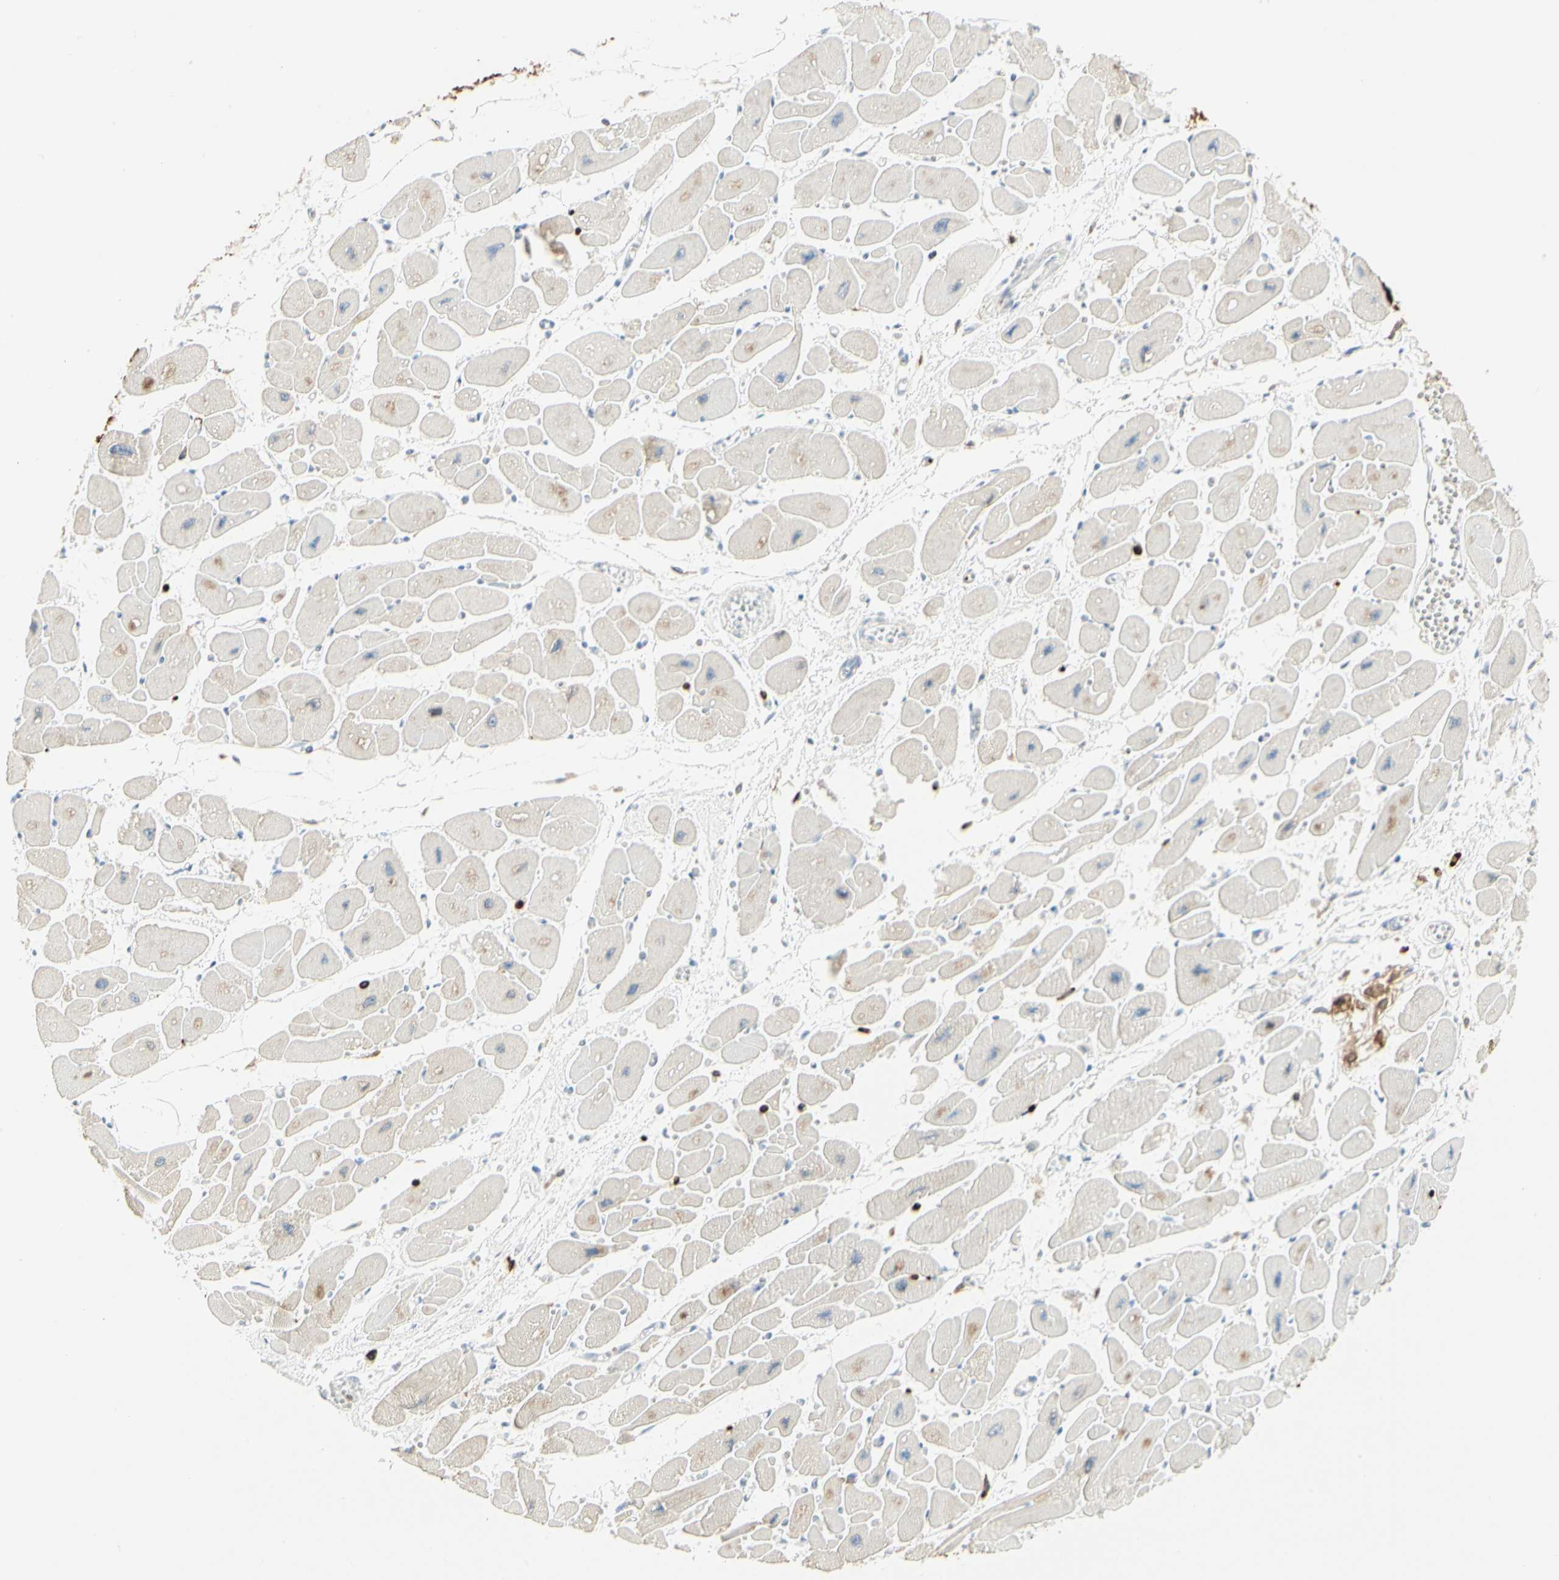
{"staining": {"intensity": "weak", "quantity": "<25%", "location": "cytoplasmic/membranous"}, "tissue": "heart muscle", "cell_type": "Cardiomyocytes", "image_type": "normal", "snomed": [{"axis": "morphology", "description": "Normal tissue, NOS"}, {"axis": "topography", "description": "Heart"}], "caption": "A histopathology image of heart muscle stained for a protein displays no brown staining in cardiomyocytes. (DAB (3,3'-diaminobenzidine) IHC visualized using brightfield microscopy, high magnification).", "gene": "ITGB2", "patient": {"sex": "female", "age": 54}}